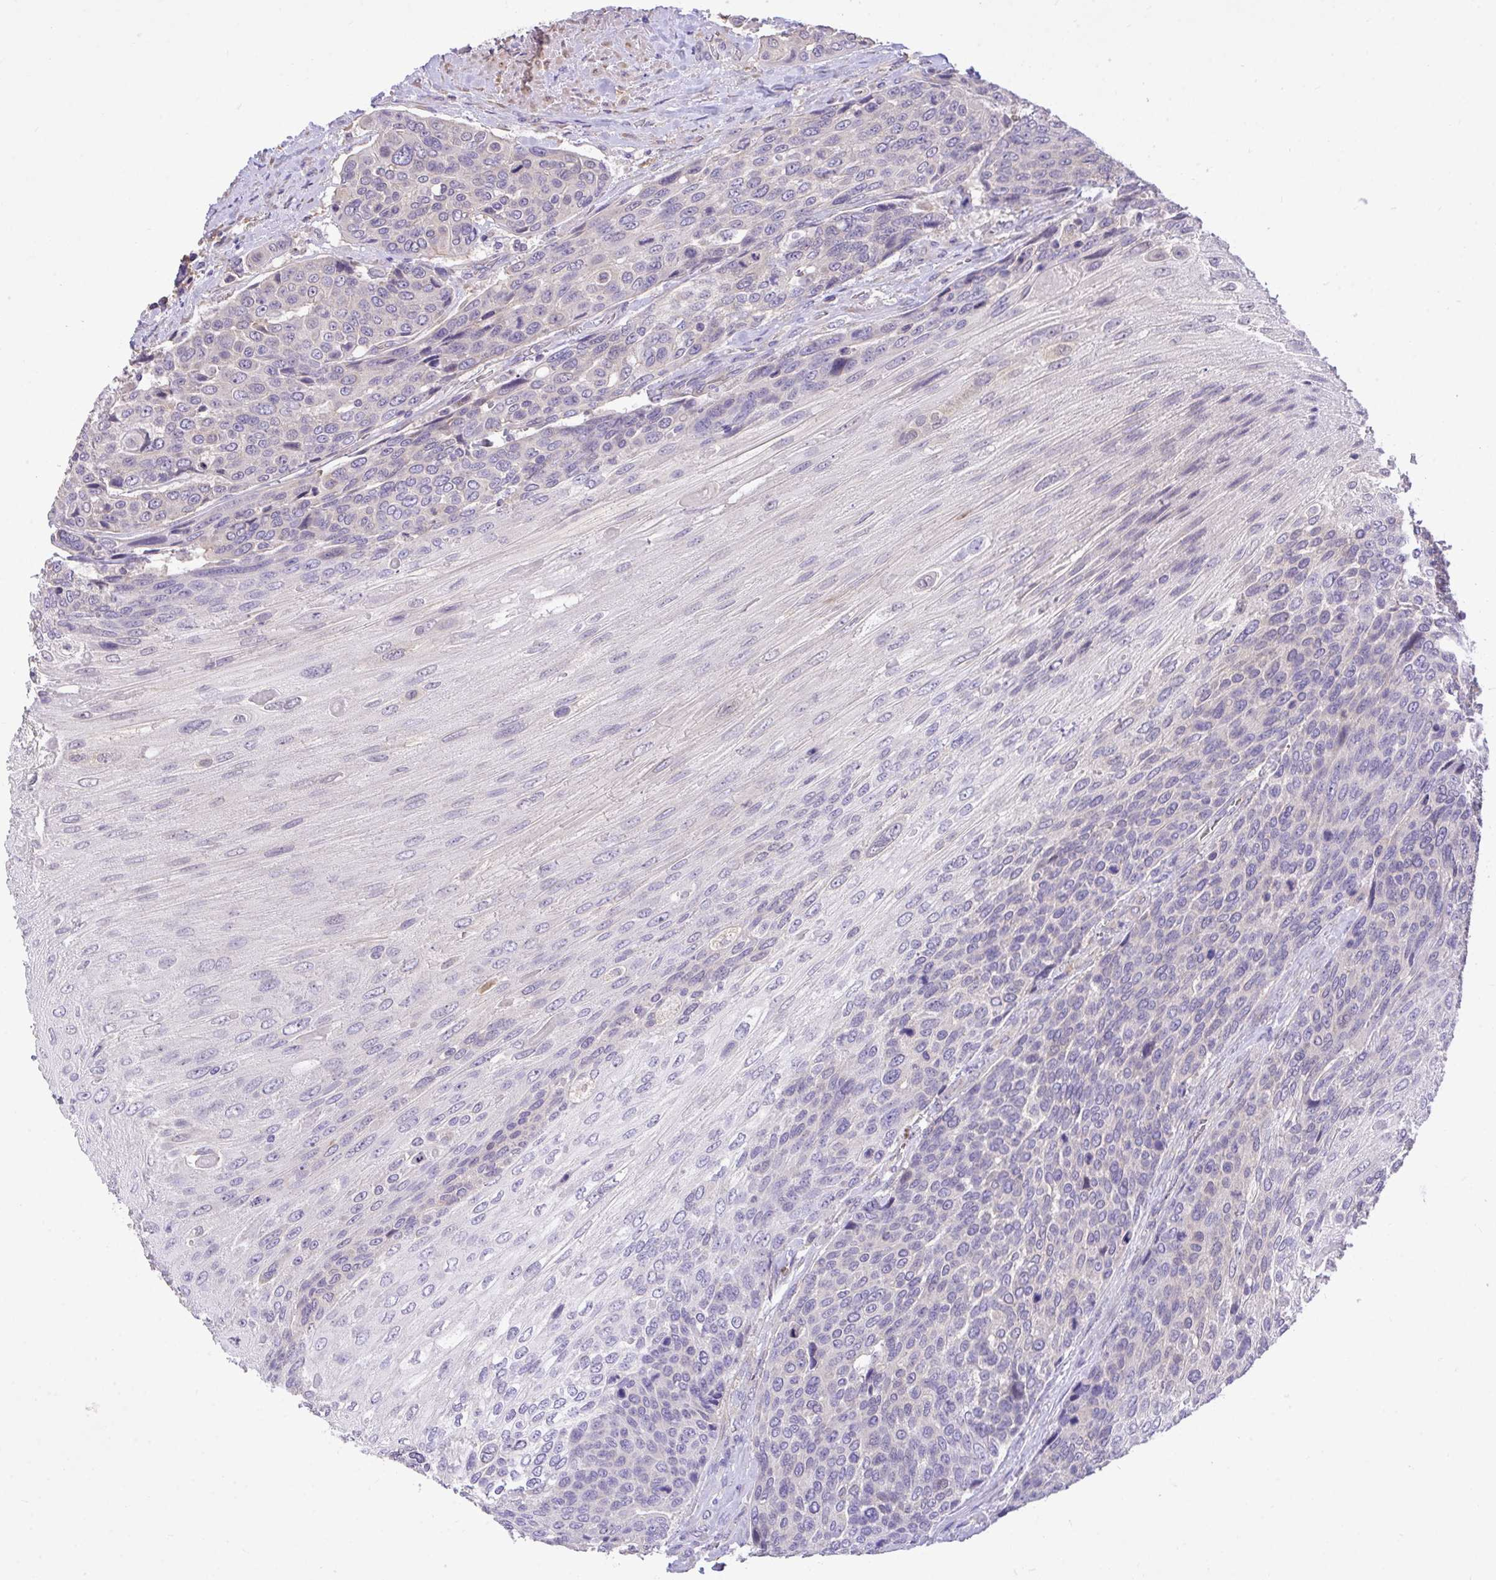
{"staining": {"intensity": "negative", "quantity": "none", "location": "none"}, "tissue": "urothelial cancer", "cell_type": "Tumor cells", "image_type": "cancer", "snomed": [{"axis": "morphology", "description": "Urothelial carcinoma, High grade"}, {"axis": "topography", "description": "Urinary bladder"}], "caption": "DAB (3,3'-diaminobenzidine) immunohistochemical staining of human urothelial cancer displays no significant positivity in tumor cells.", "gene": "MPC2", "patient": {"sex": "female", "age": 70}}